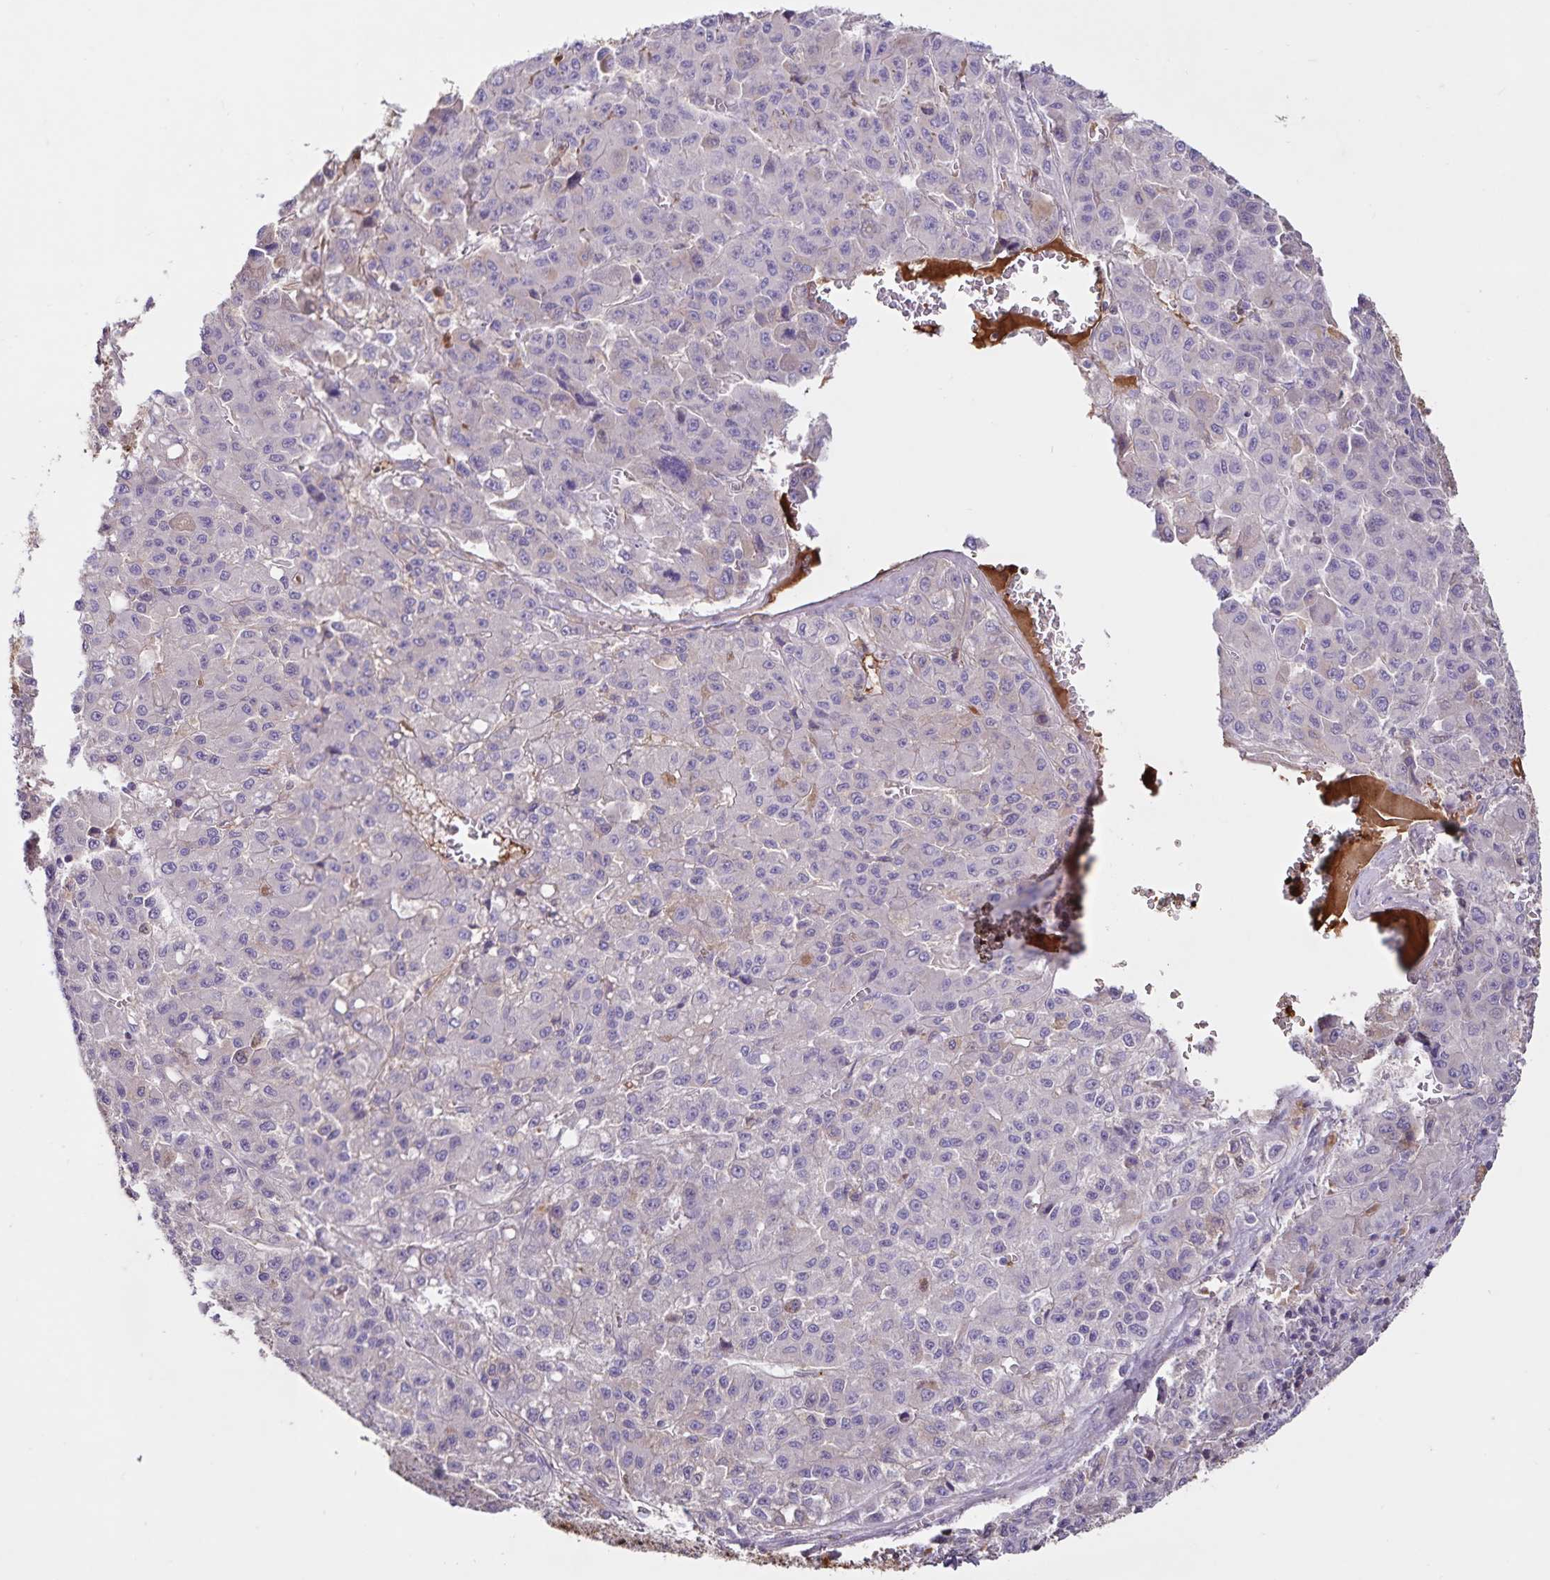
{"staining": {"intensity": "negative", "quantity": "none", "location": "none"}, "tissue": "liver cancer", "cell_type": "Tumor cells", "image_type": "cancer", "snomed": [{"axis": "morphology", "description": "Carcinoma, Hepatocellular, NOS"}, {"axis": "topography", "description": "Liver"}], "caption": "The image exhibits no staining of tumor cells in liver cancer.", "gene": "FGG", "patient": {"sex": "male", "age": 70}}